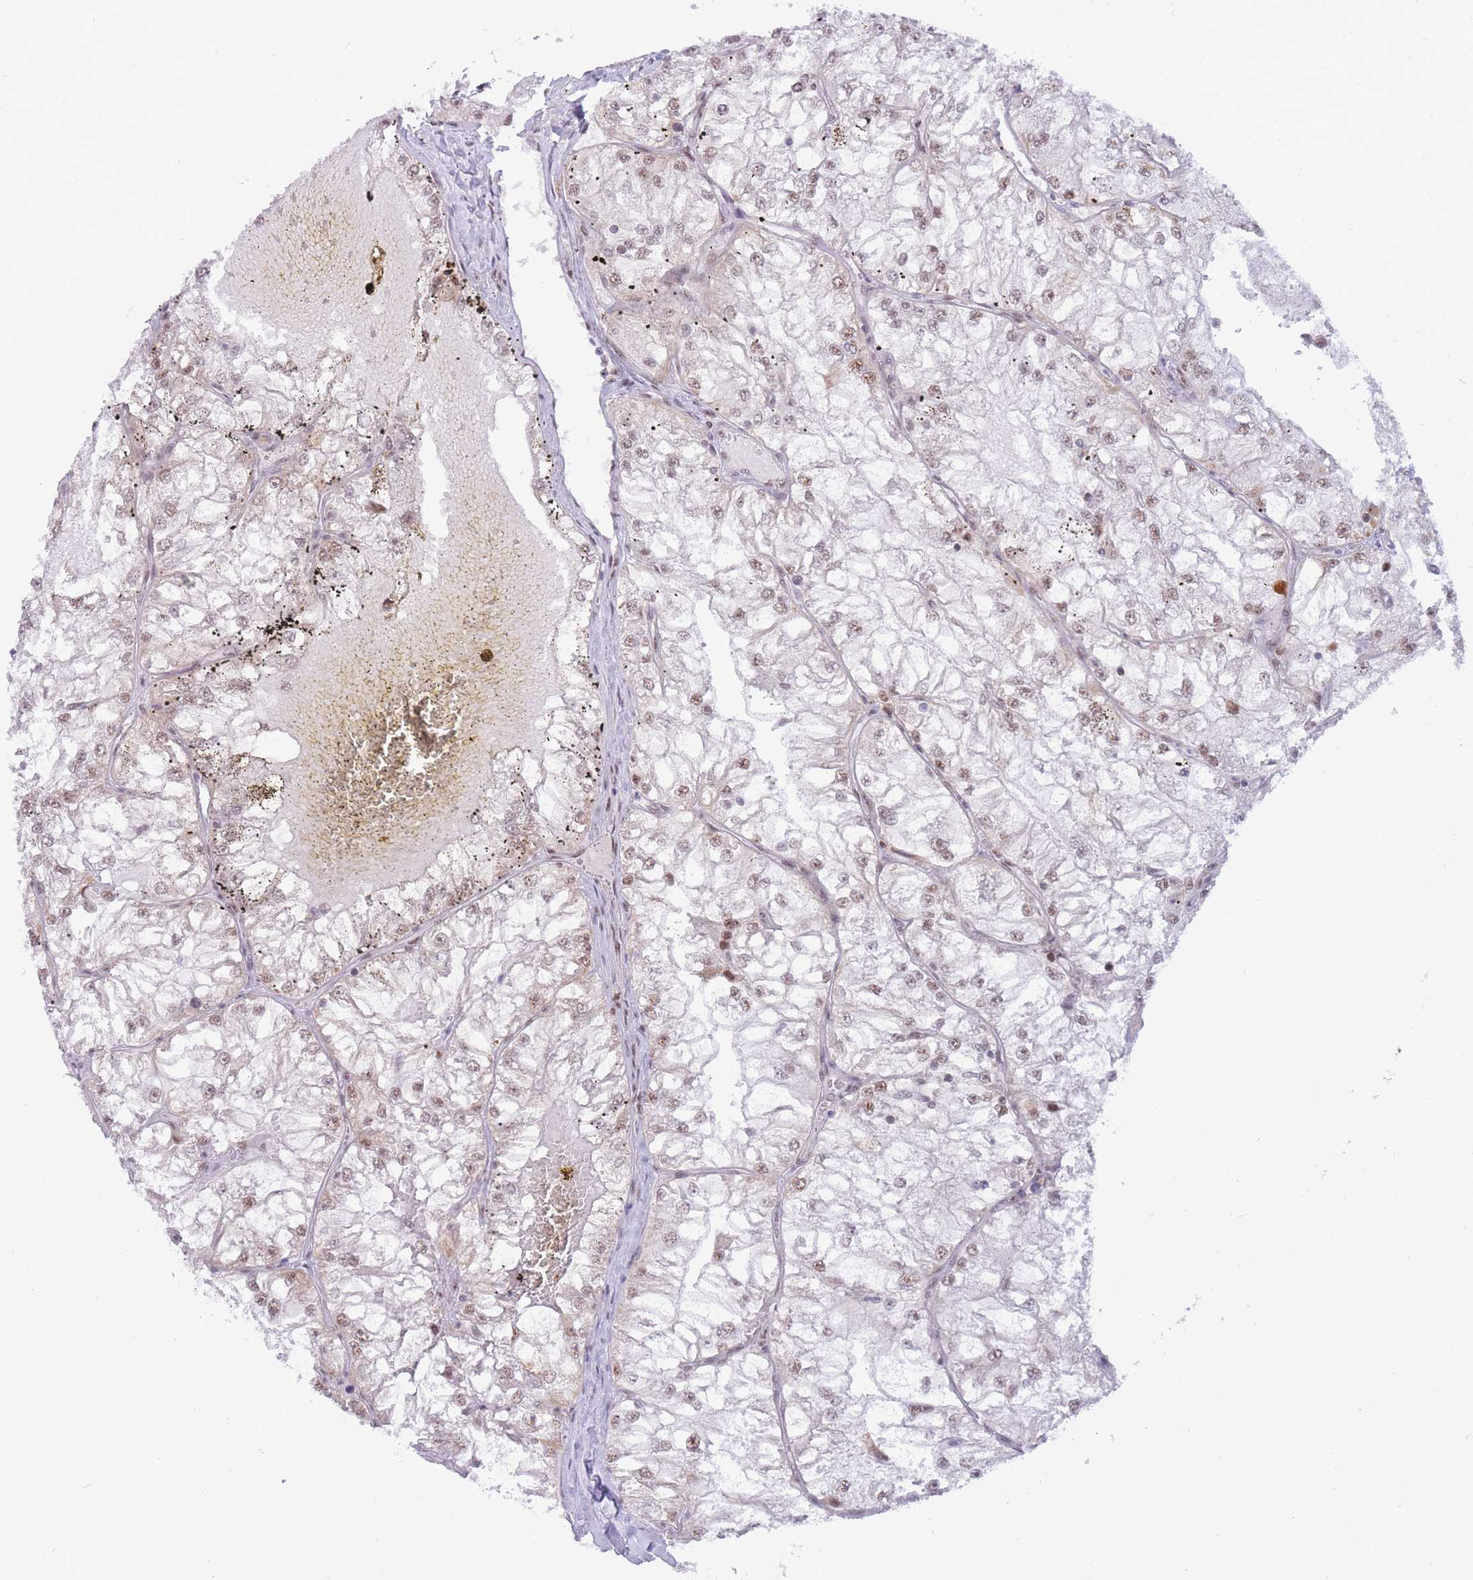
{"staining": {"intensity": "weak", "quantity": ">75%", "location": "nuclear"}, "tissue": "renal cancer", "cell_type": "Tumor cells", "image_type": "cancer", "snomed": [{"axis": "morphology", "description": "Adenocarcinoma, NOS"}, {"axis": "topography", "description": "Kidney"}], "caption": "The histopathology image demonstrates staining of renal adenocarcinoma, revealing weak nuclear protein positivity (brown color) within tumor cells.", "gene": "CYP2B6", "patient": {"sex": "female", "age": 72}}